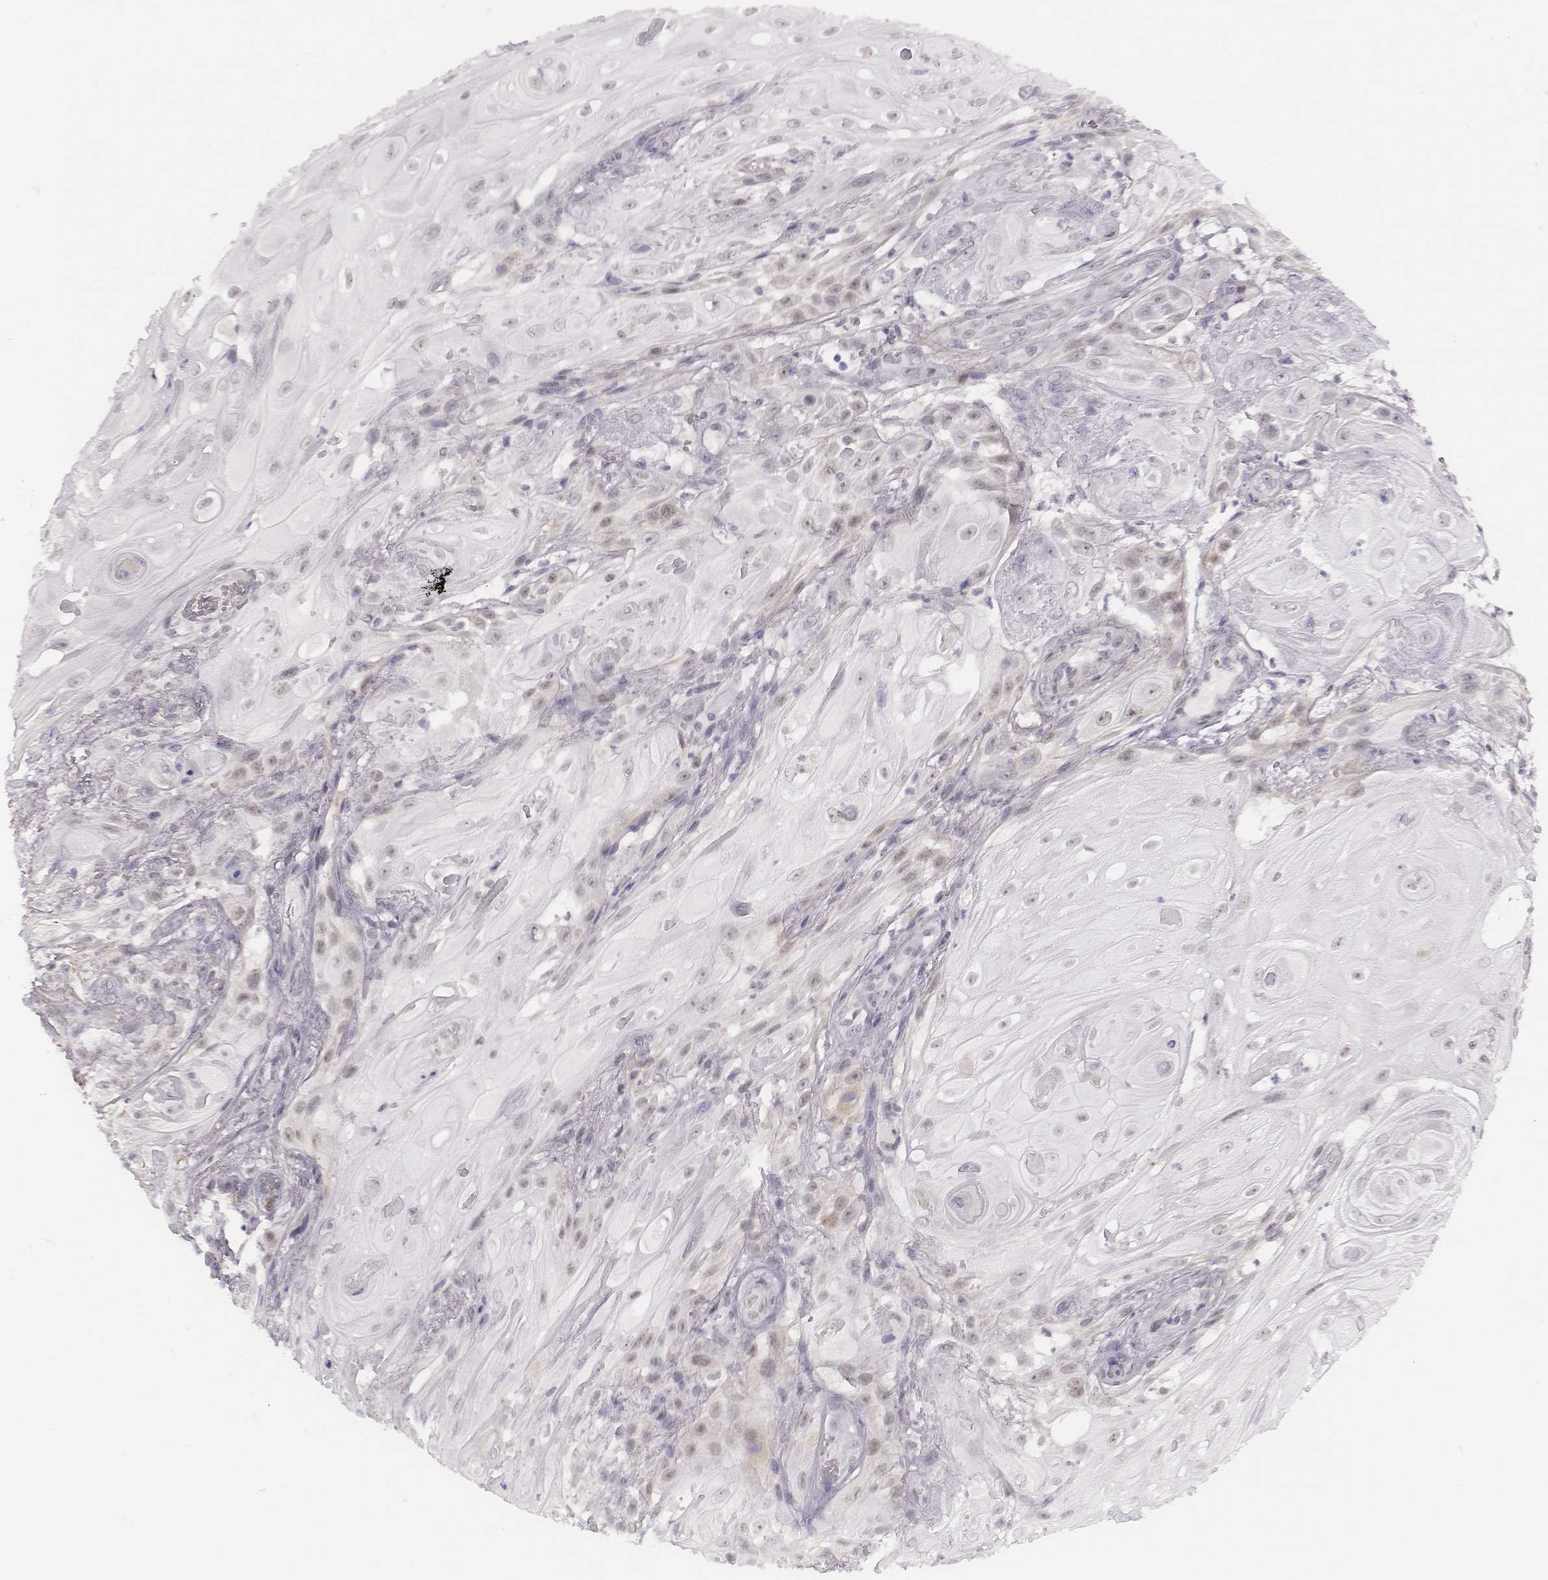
{"staining": {"intensity": "negative", "quantity": "none", "location": "none"}, "tissue": "skin cancer", "cell_type": "Tumor cells", "image_type": "cancer", "snomed": [{"axis": "morphology", "description": "Squamous cell carcinoma, NOS"}, {"axis": "topography", "description": "Skin"}], "caption": "This is an immunohistochemistry (IHC) micrograph of human squamous cell carcinoma (skin). There is no staining in tumor cells.", "gene": "PBK", "patient": {"sex": "male", "age": 62}}